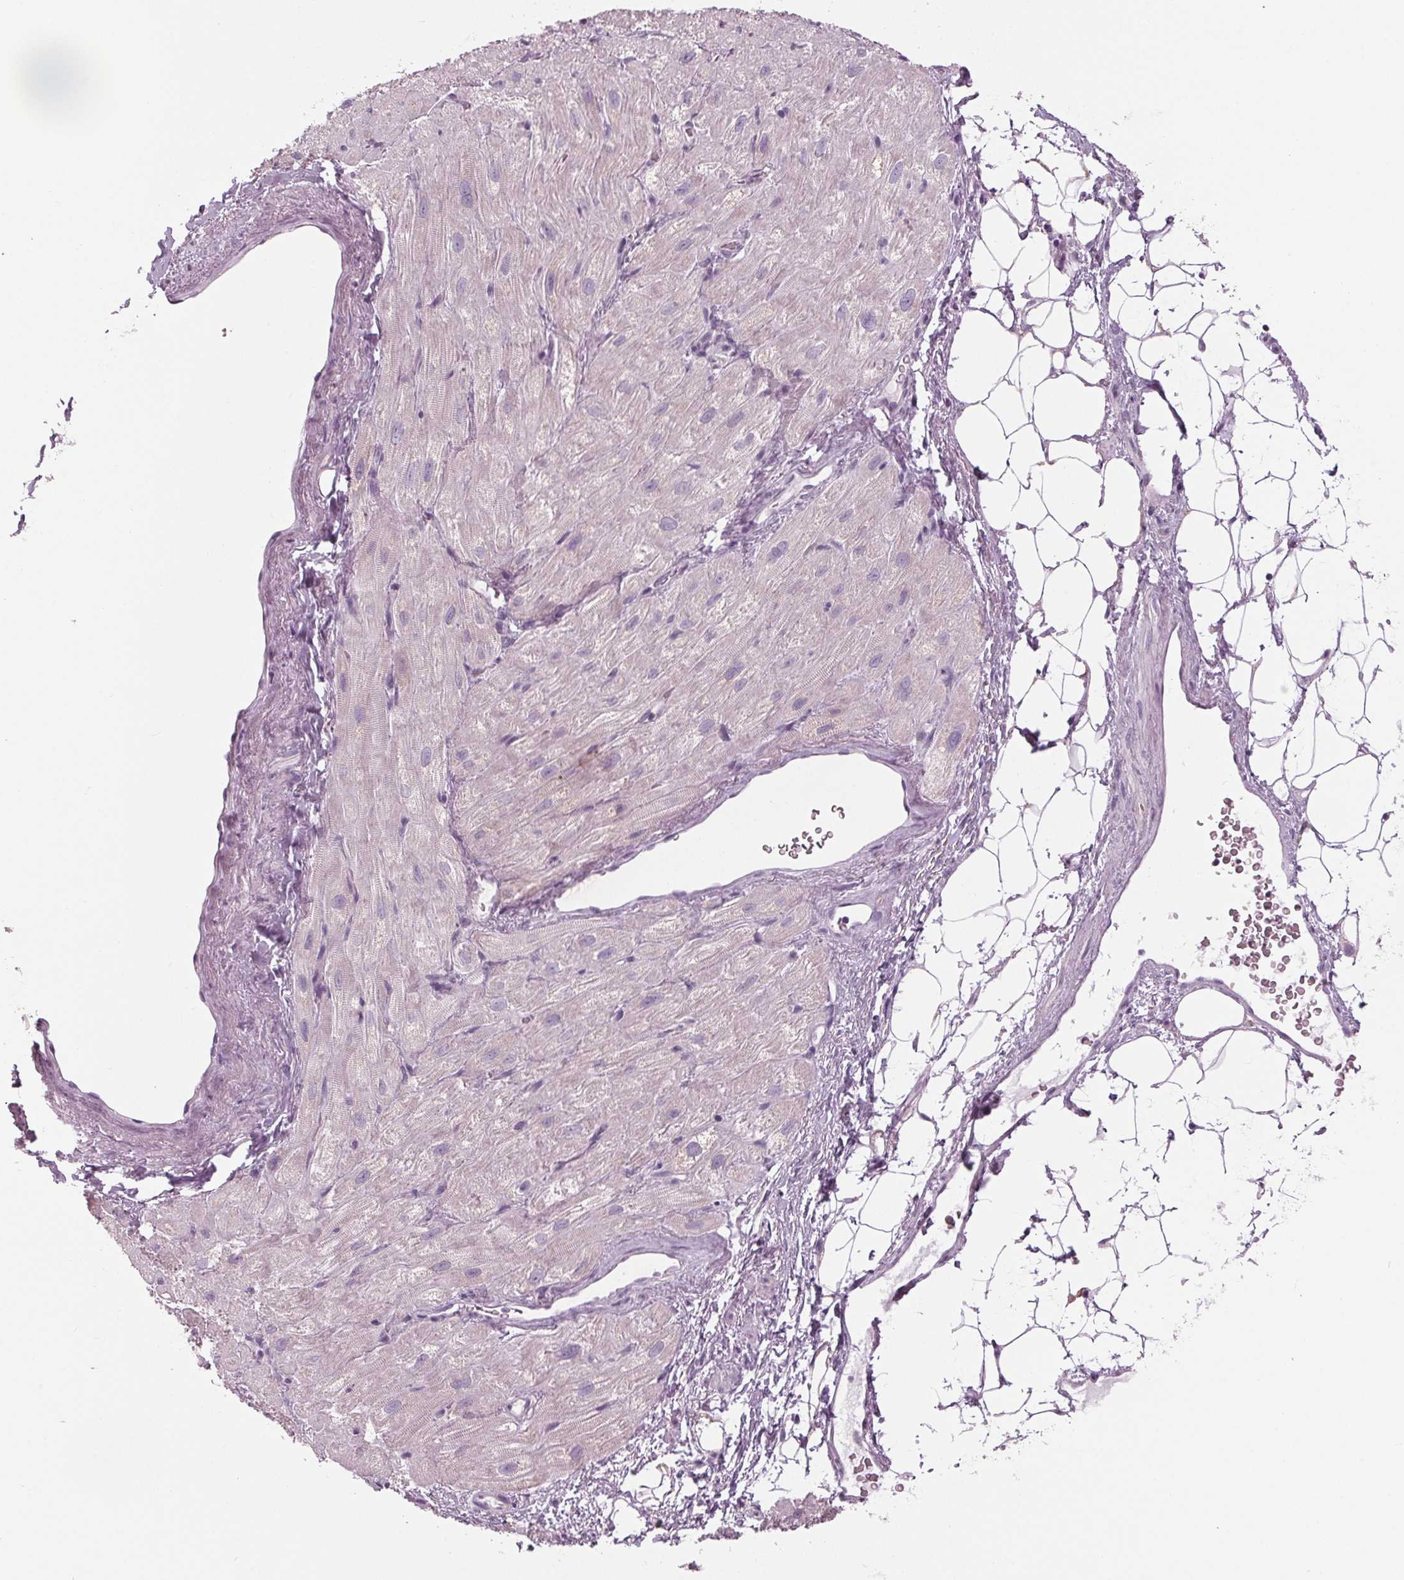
{"staining": {"intensity": "negative", "quantity": "none", "location": "none"}, "tissue": "heart muscle", "cell_type": "Cardiomyocytes", "image_type": "normal", "snomed": [{"axis": "morphology", "description": "Normal tissue, NOS"}, {"axis": "topography", "description": "Heart"}], "caption": "IHC of unremarkable human heart muscle reveals no expression in cardiomyocytes. (Brightfield microscopy of DAB immunohistochemistry at high magnification).", "gene": "SAMD4A", "patient": {"sex": "female", "age": 69}}